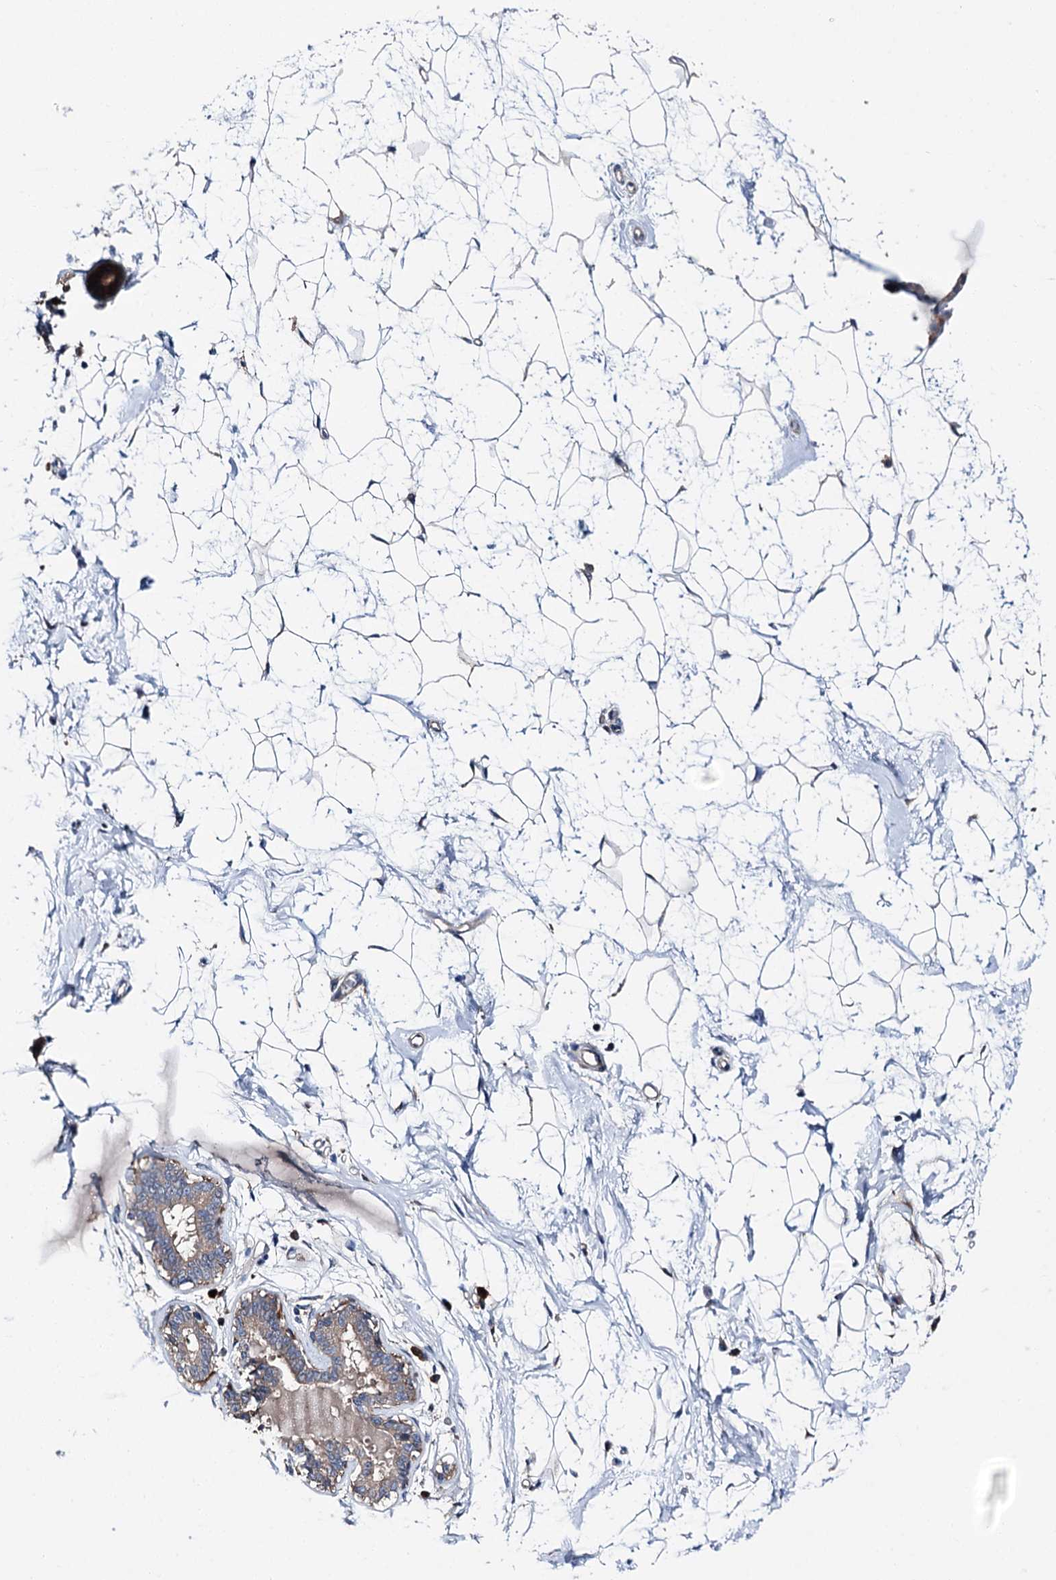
{"staining": {"intensity": "negative", "quantity": "none", "location": "none"}, "tissue": "breast", "cell_type": "Adipocytes", "image_type": "normal", "snomed": [{"axis": "morphology", "description": "Normal tissue, NOS"}, {"axis": "topography", "description": "Breast"}], "caption": "Micrograph shows no protein positivity in adipocytes of benign breast. The staining was performed using DAB (3,3'-diaminobenzidine) to visualize the protein expression in brown, while the nuclei were stained in blue with hematoxylin (Magnification: 20x).", "gene": "SLC22A25", "patient": {"sex": "female", "age": 45}}